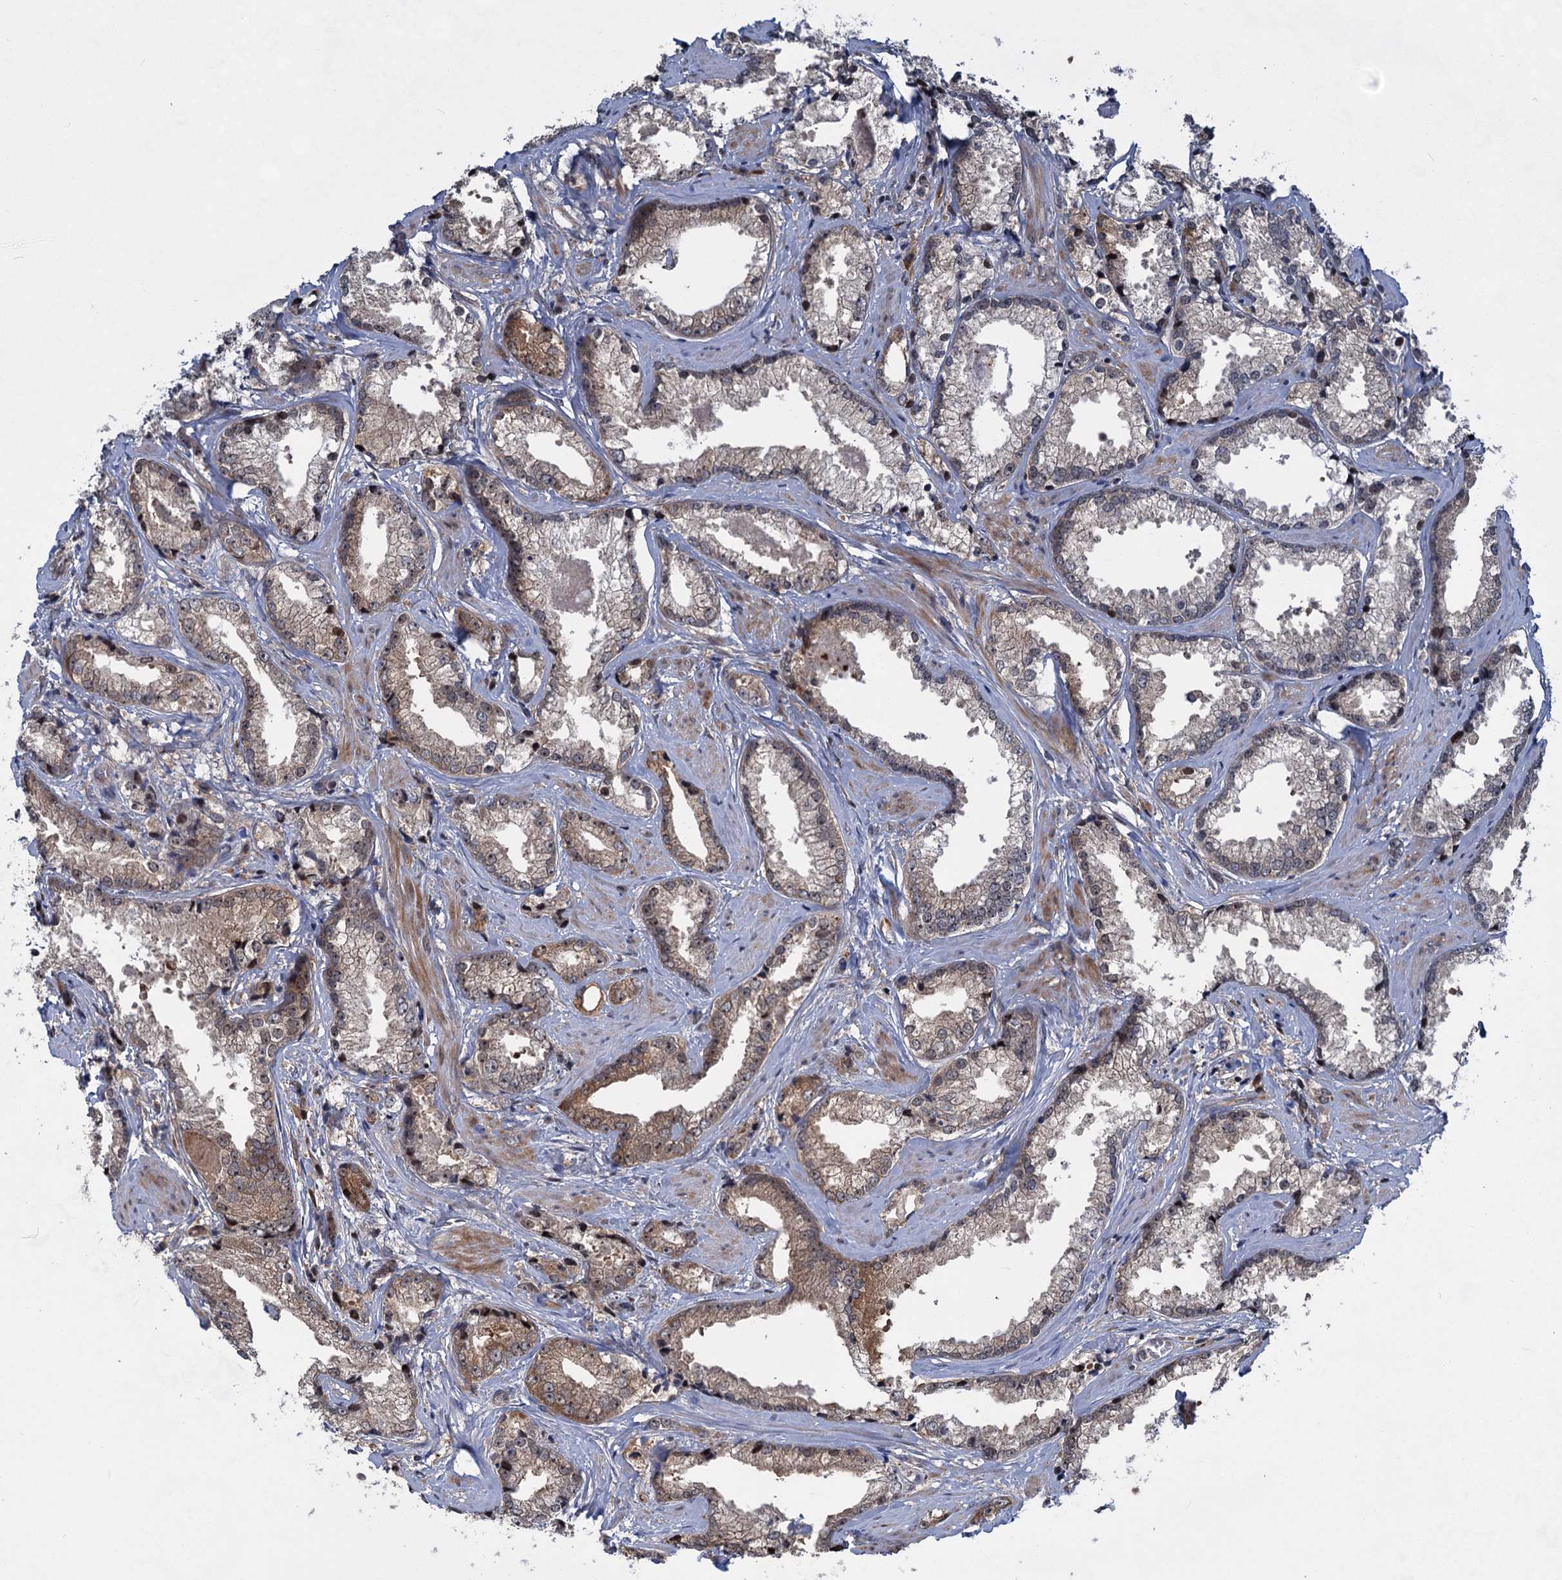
{"staining": {"intensity": "moderate", "quantity": "<25%", "location": "cytoplasmic/membranous"}, "tissue": "prostate cancer", "cell_type": "Tumor cells", "image_type": "cancer", "snomed": [{"axis": "morphology", "description": "Adenocarcinoma, High grade"}, {"axis": "topography", "description": "Prostate"}], "caption": "Protein expression analysis of human prostate cancer (adenocarcinoma (high-grade)) reveals moderate cytoplasmic/membranous staining in about <25% of tumor cells.", "gene": "GPBP1", "patient": {"sex": "male", "age": 66}}